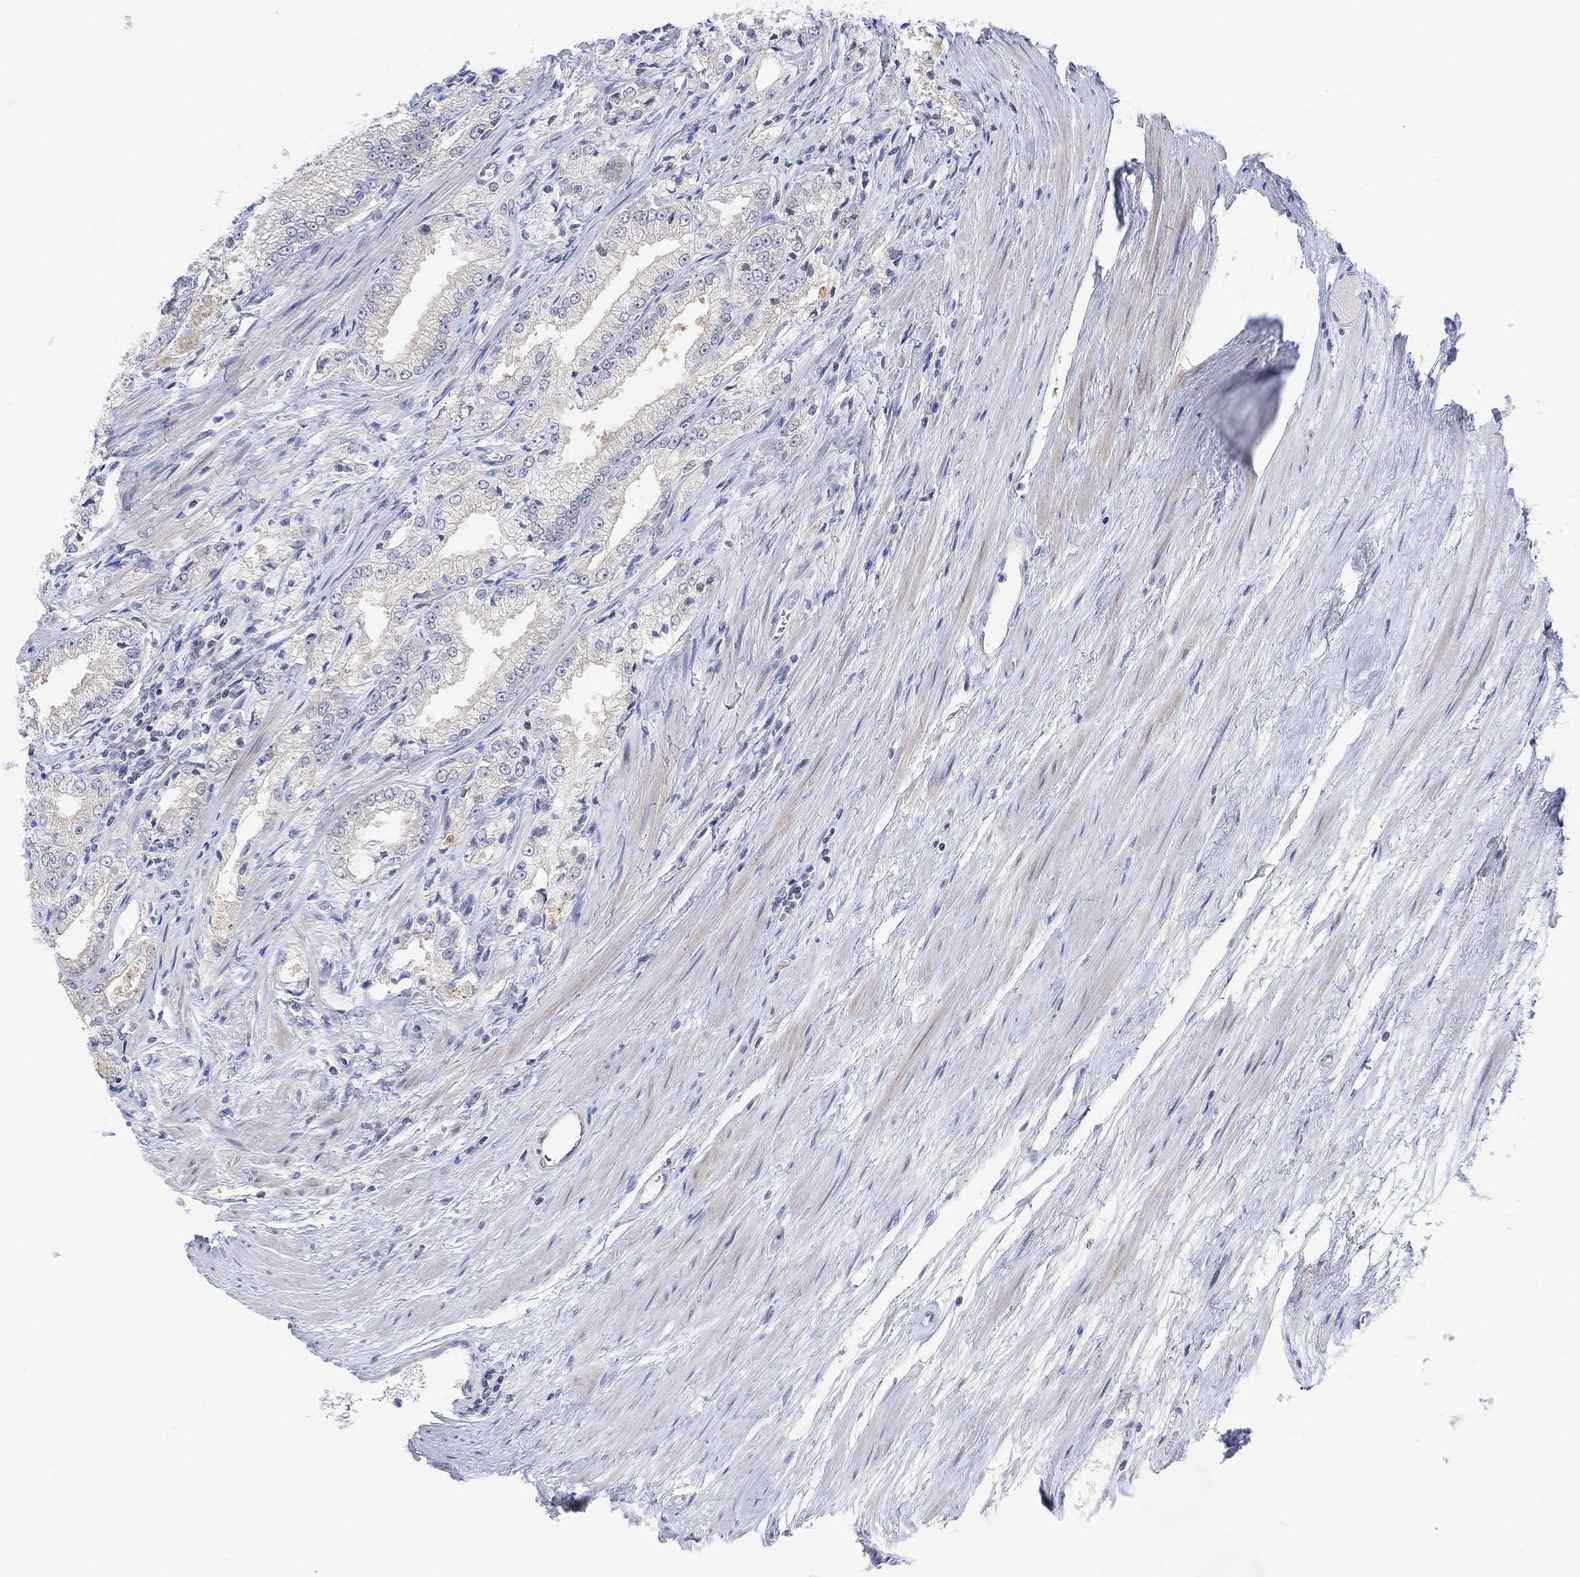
{"staining": {"intensity": "negative", "quantity": "none", "location": "none"}, "tissue": "prostate cancer", "cell_type": "Tumor cells", "image_type": "cancer", "snomed": [{"axis": "morphology", "description": "Adenocarcinoma, NOS"}, {"axis": "morphology", "description": "Adenocarcinoma, High grade"}, {"axis": "topography", "description": "Prostate"}], "caption": "Human prostate cancer stained for a protein using IHC shows no expression in tumor cells.", "gene": "CNTF", "patient": {"sex": "male", "age": 70}}